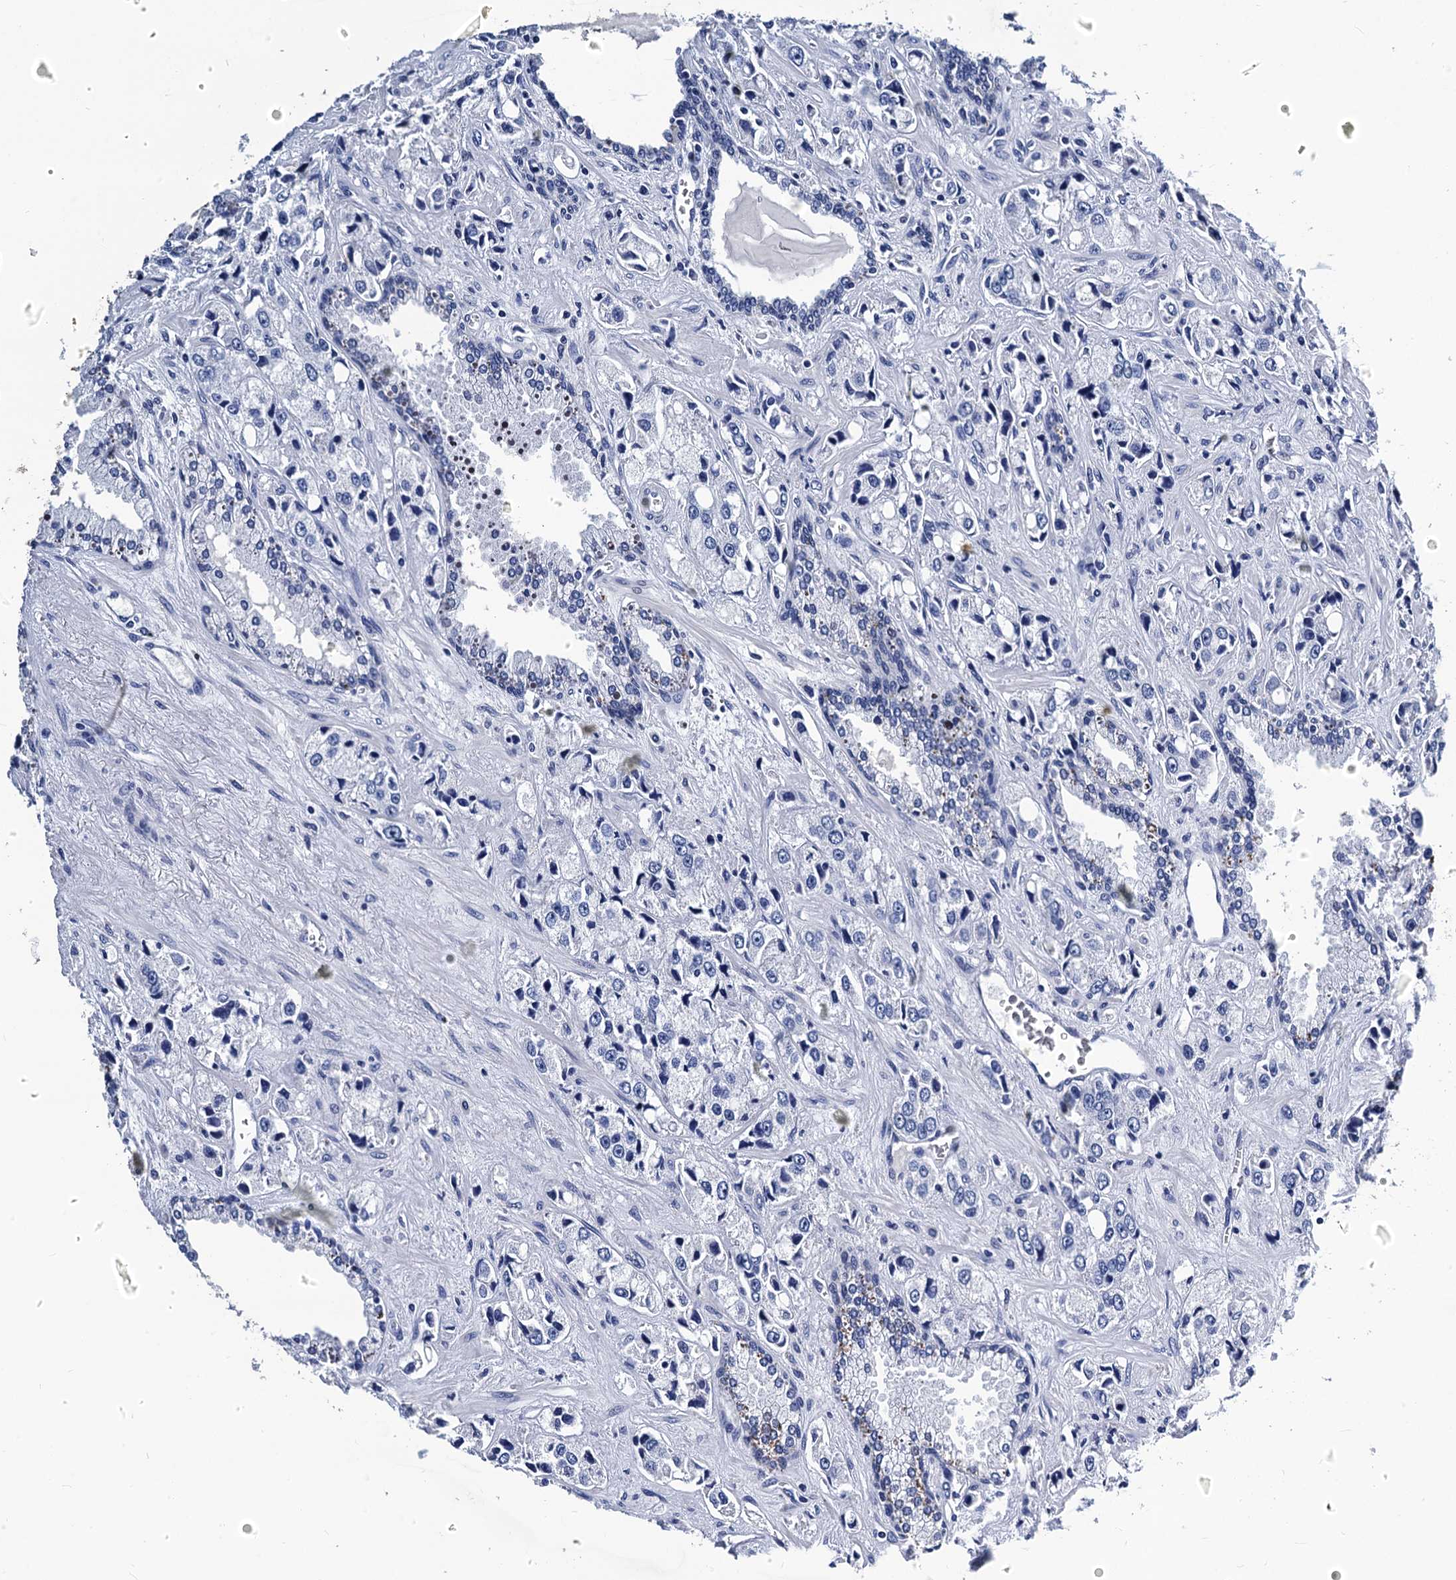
{"staining": {"intensity": "negative", "quantity": "none", "location": "none"}, "tissue": "prostate cancer", "cell_type": "Tumor cells", "image_type": "cancer", "snomed": [{"axis": "morphology", "description": "Adenocarcinoma, High grade"}, {"axis": "topography", "description": "Prostate"}], "caption": "DAB (3,3'-diaminobenzidine) immunohistochemical staining of human high-grade adenocarcinoma (prostate) demonstrates no significant positivity in tumor cells. Brightfield microscopy of immunohistochemistry stained with DAB (3,3'-diaminobenzidine) (brown) and hematoxylin (blue), captured at high magnification.", "gene": "LRRC30", "patient": {"sex": "male", "age": 74}}